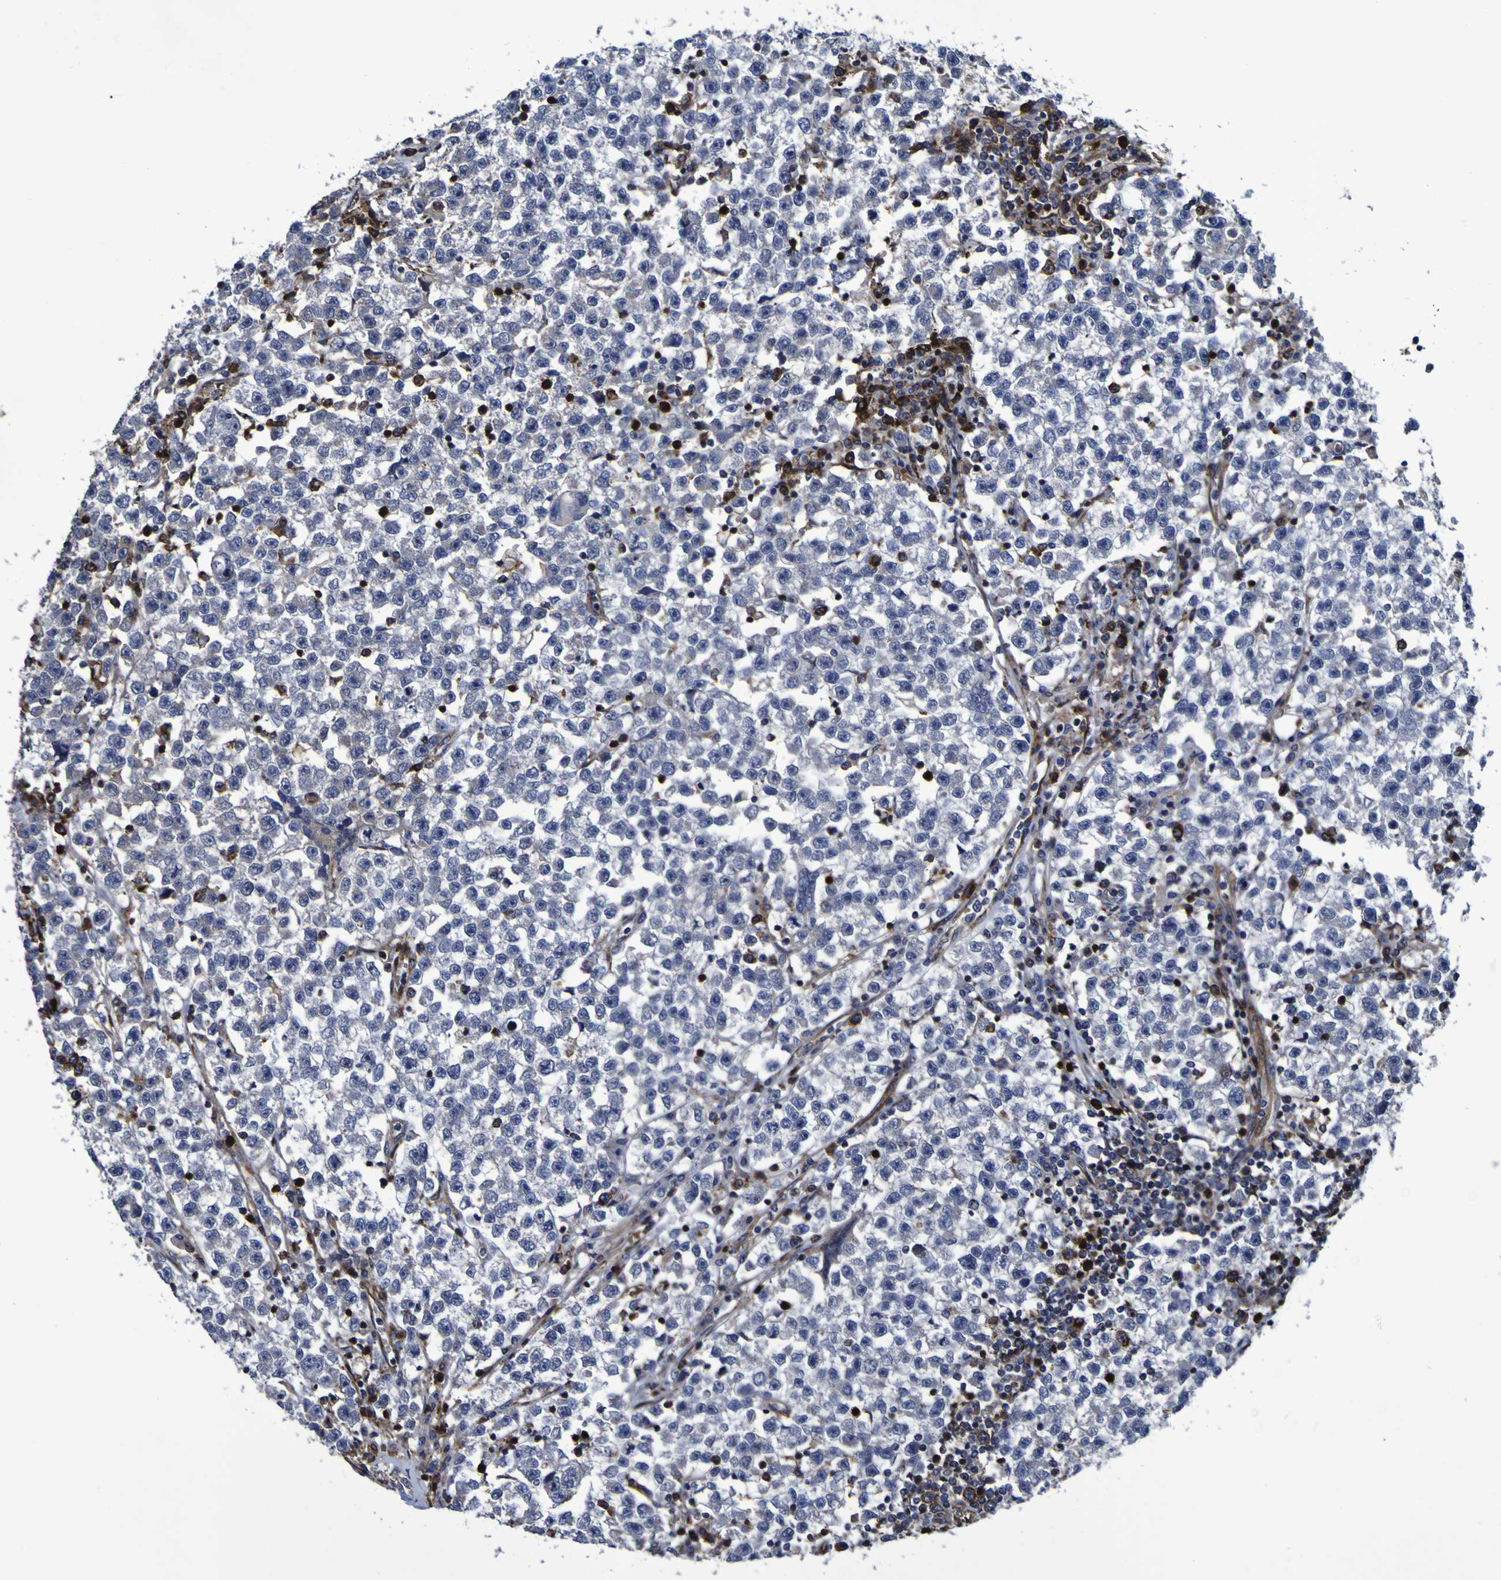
{"staining": {"intensity": "negative", "quantity": "none", "location": "none"}, "tissue": "testis cancer", "cell_type": "Tumor cells", "image_type": "cancer", "snomed": [{"axis": "morphology", "description": "Seminoma, NOS"}, {"axis": "topography", "description": "Testis"}], "caption": "An IHC photomicrograph of testis cancer is shown. There is no staining in tumor cells of testis cancer.", "gene": "MGLL", "patient": {"sex": "male", "age": 22}}